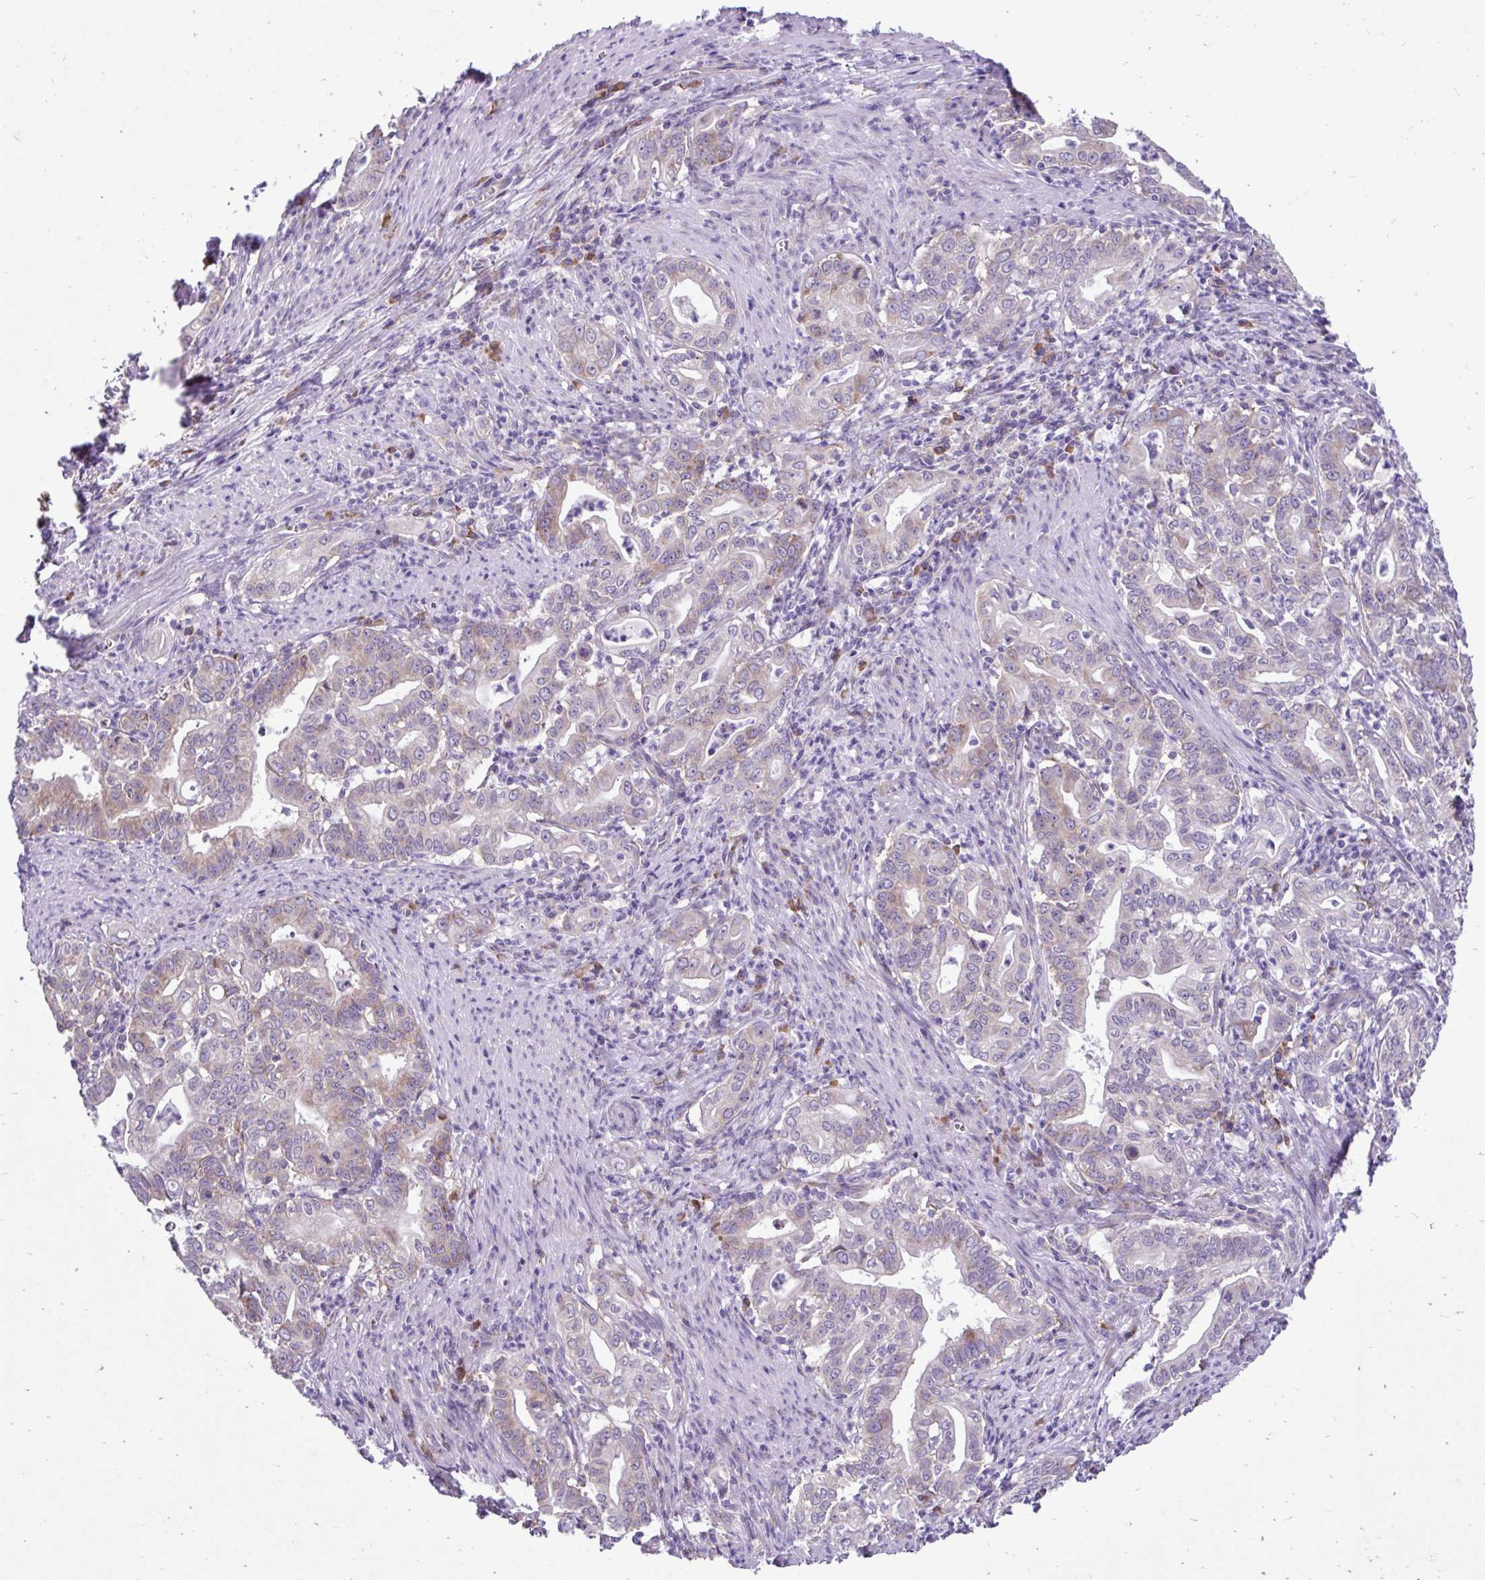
{"staining": {"intensity": "weak", "quantity": "25%-75%", "location": "cytoplasmic/membranous"}, "tissue": "stomach cancer", "cell_type": "Tumor cells", "image_type": "cancer", "snomed": [{"axis": "morphology", "description": "Adenocarcinoma, NOS"}, {"axis": "topography", "description": "Stomach, upper"}], "caption": "Stomach cancer stained with immunohistochemistry demonstrates weak cytoplasmic/membranous positivity in approximately 25%-75% of tumor cells.", "gene": "RPL7", "patient": {"sex": "female", "age": 79}}